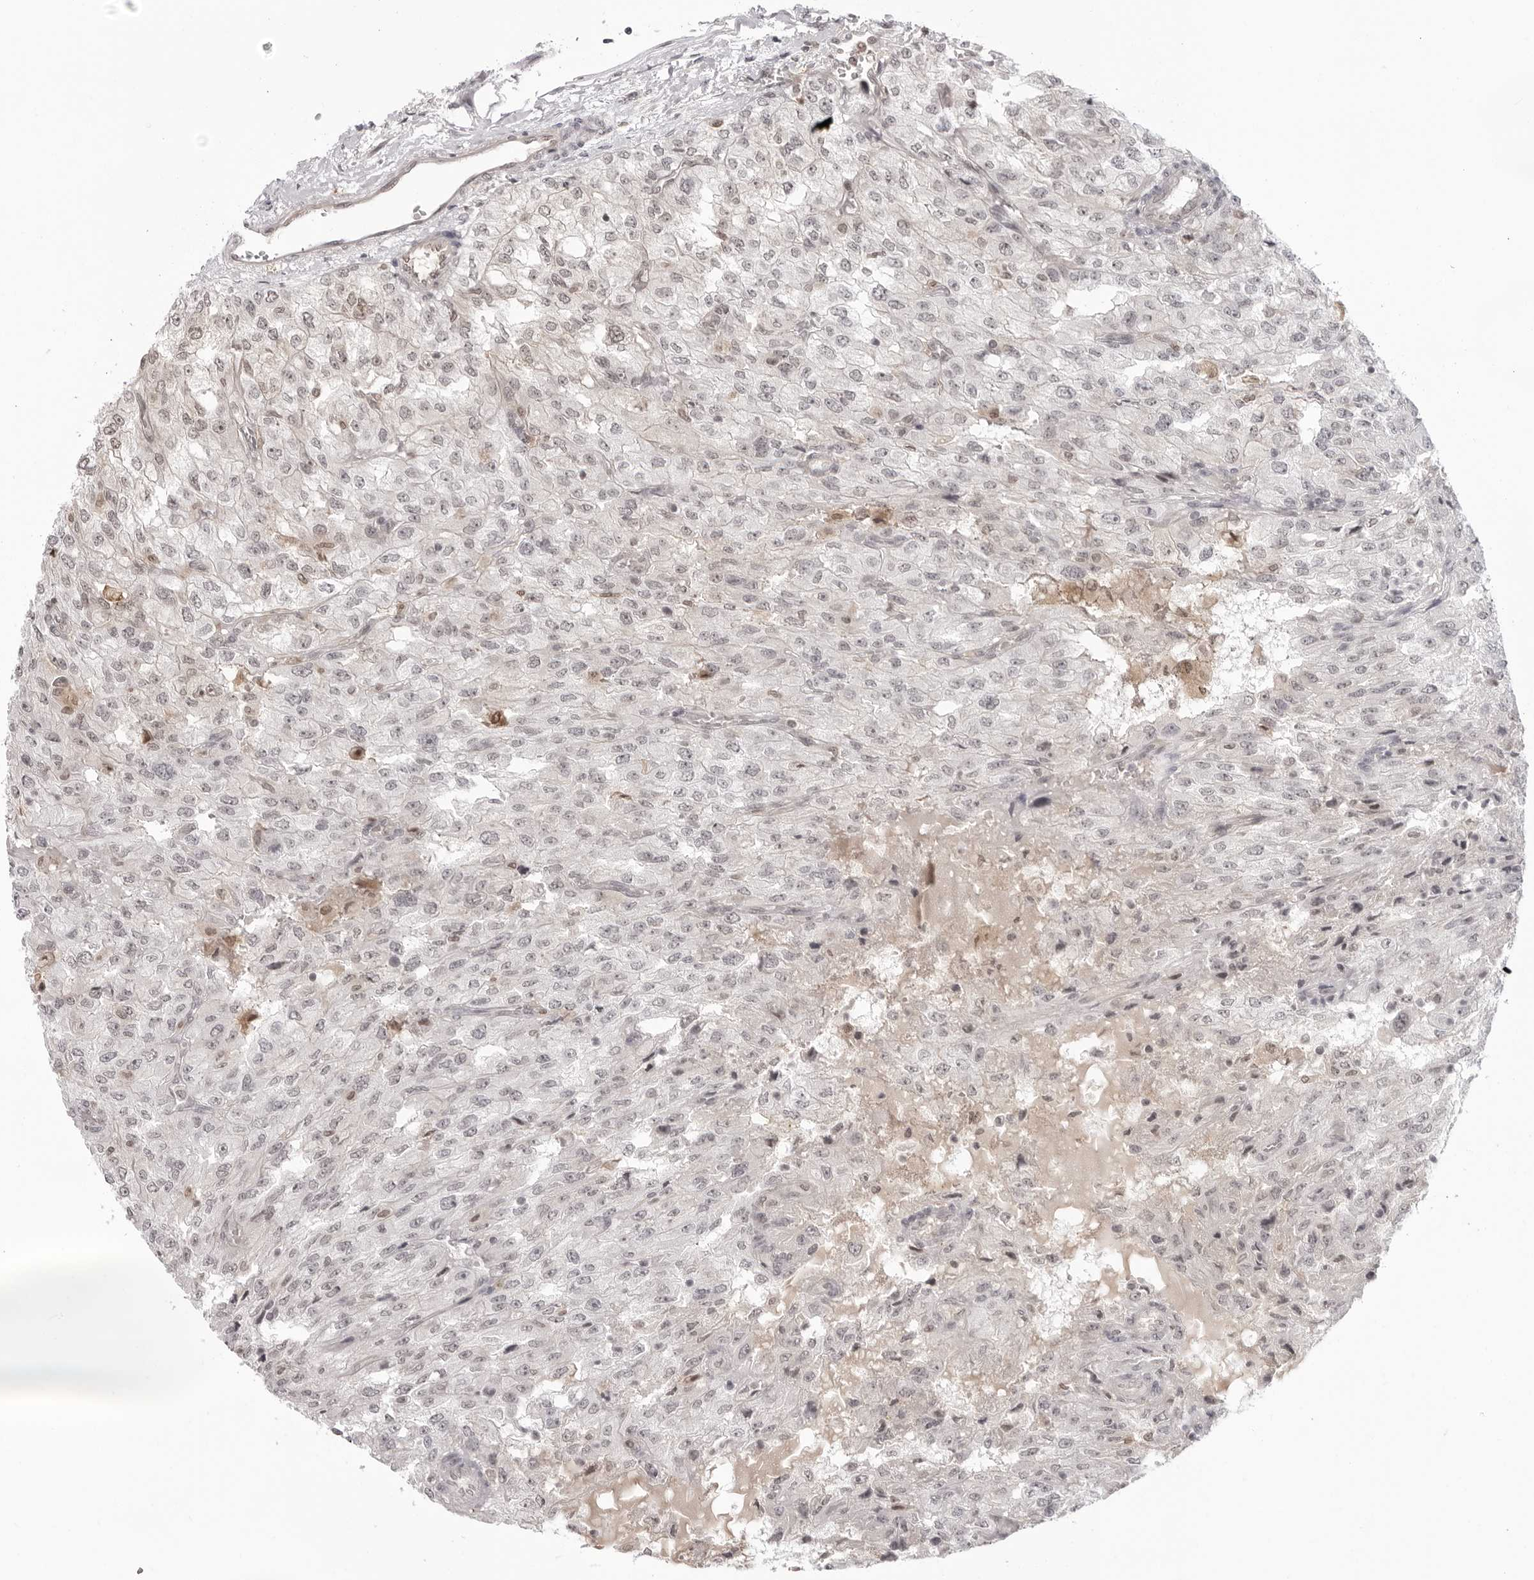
{"staining": {"intensity": "weak", "quantity": "<25%", "location": "nuclear"}, "tissue": "renal cancer", "cell_type": "Tumor cells", "image_type": "cancer", "snomed": [{"axis": "morphology", "description": "Adenocarcinoma, NOS"}, {"axis": "topography", "description": "Kidney"}], "caption": "The image demonstrates no staining of tumor cells in renal cancer.", "gene": "SRGAP2", "patient": {"sex": "female", "age": 54}}